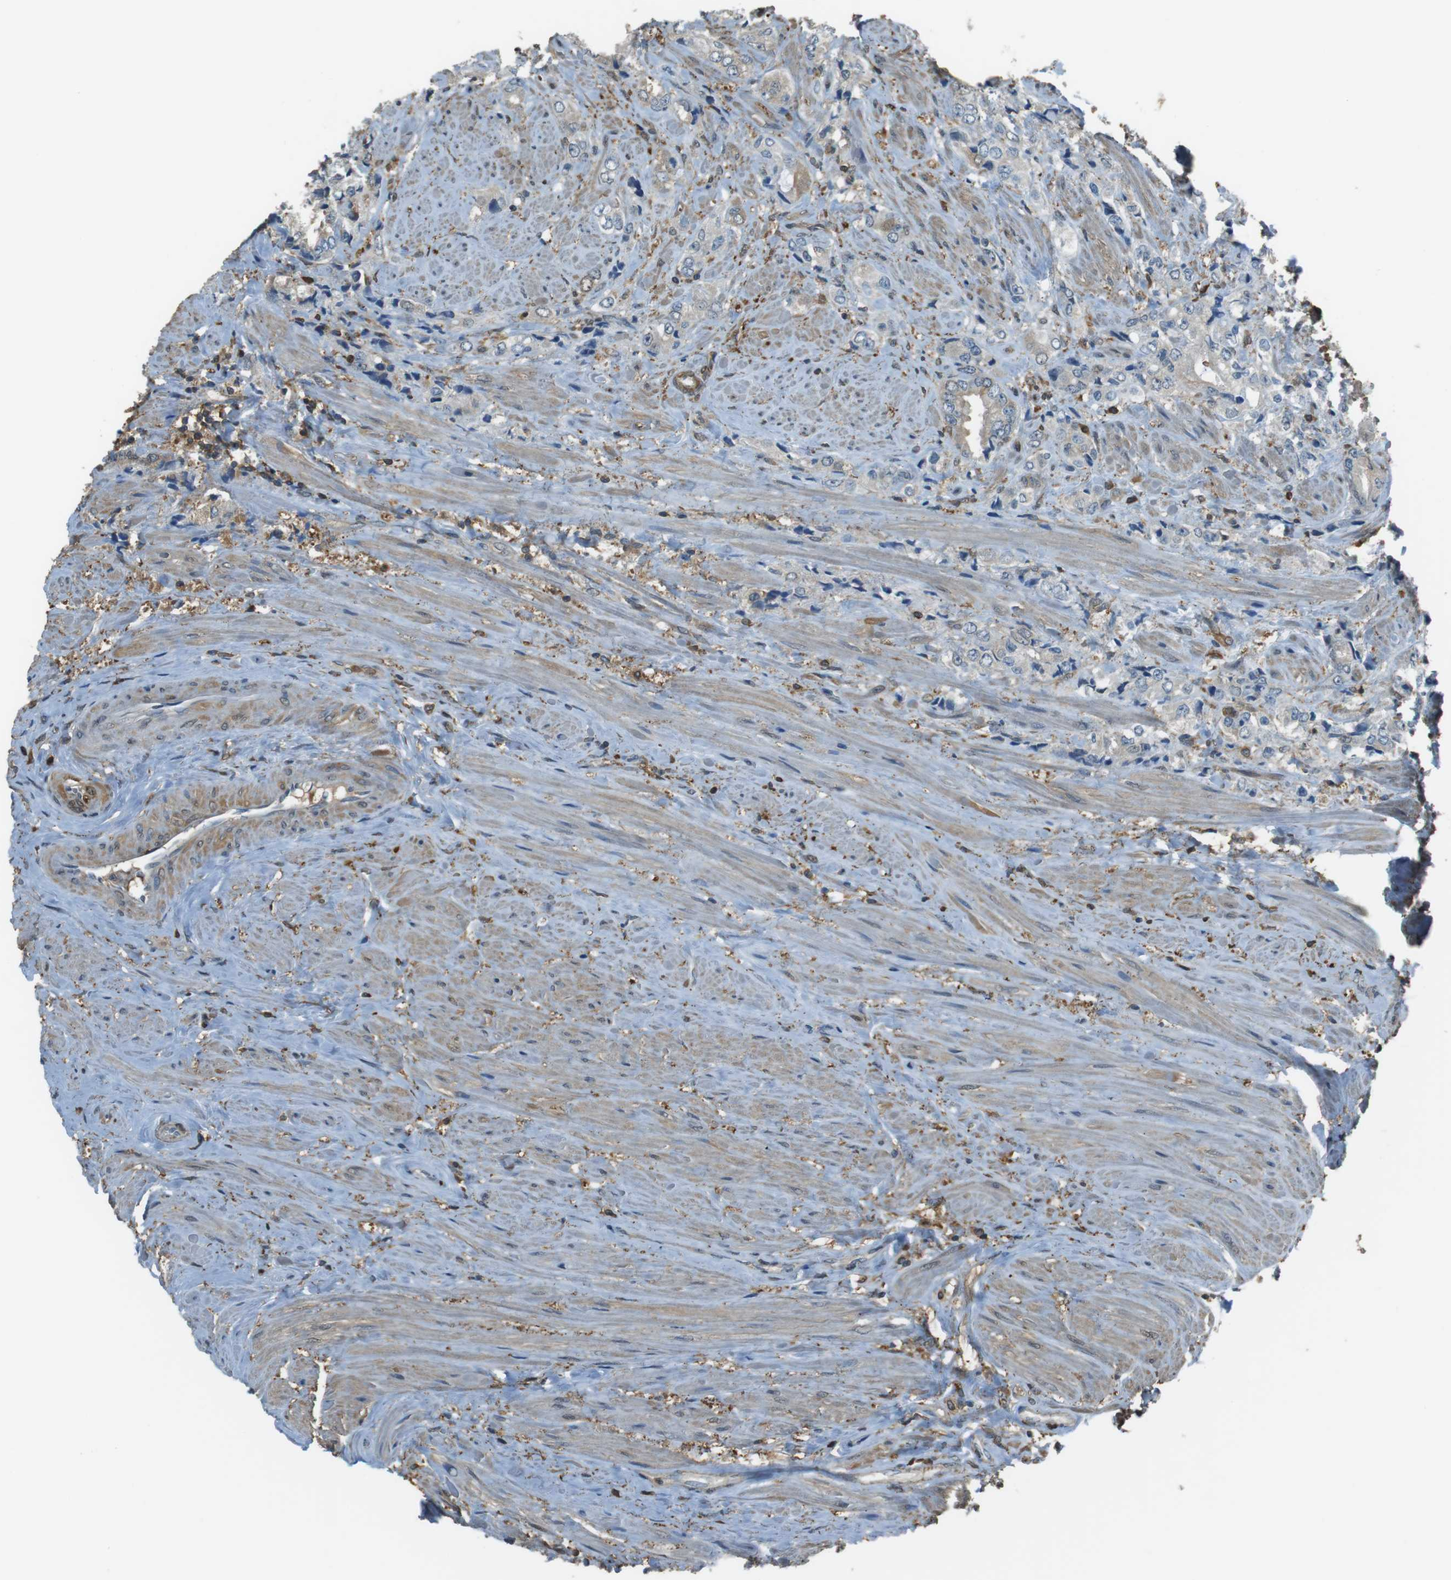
{"staining": {"intensity": "weak", "quantity": "<25%", "location": "cytoplasmic/membranous,nuclear"}, "tissue": "prostate cancer", "cell_type": "Tumor cells", "image_type": "cancer", "snomed": [{"axis": "morphology", "description": "Adenocarcinoma, High grade"}, {"axis": "topography", "description": "Prostate"}], "caption": "High power microscopy micrograph of an immunohistochemistry micrograph of prostate adenocarcinoma (high-grade), revealing no significant staining in tumor cells.", "gene": "TWSG1", "patient": {"sex": "male", "age": 61}}